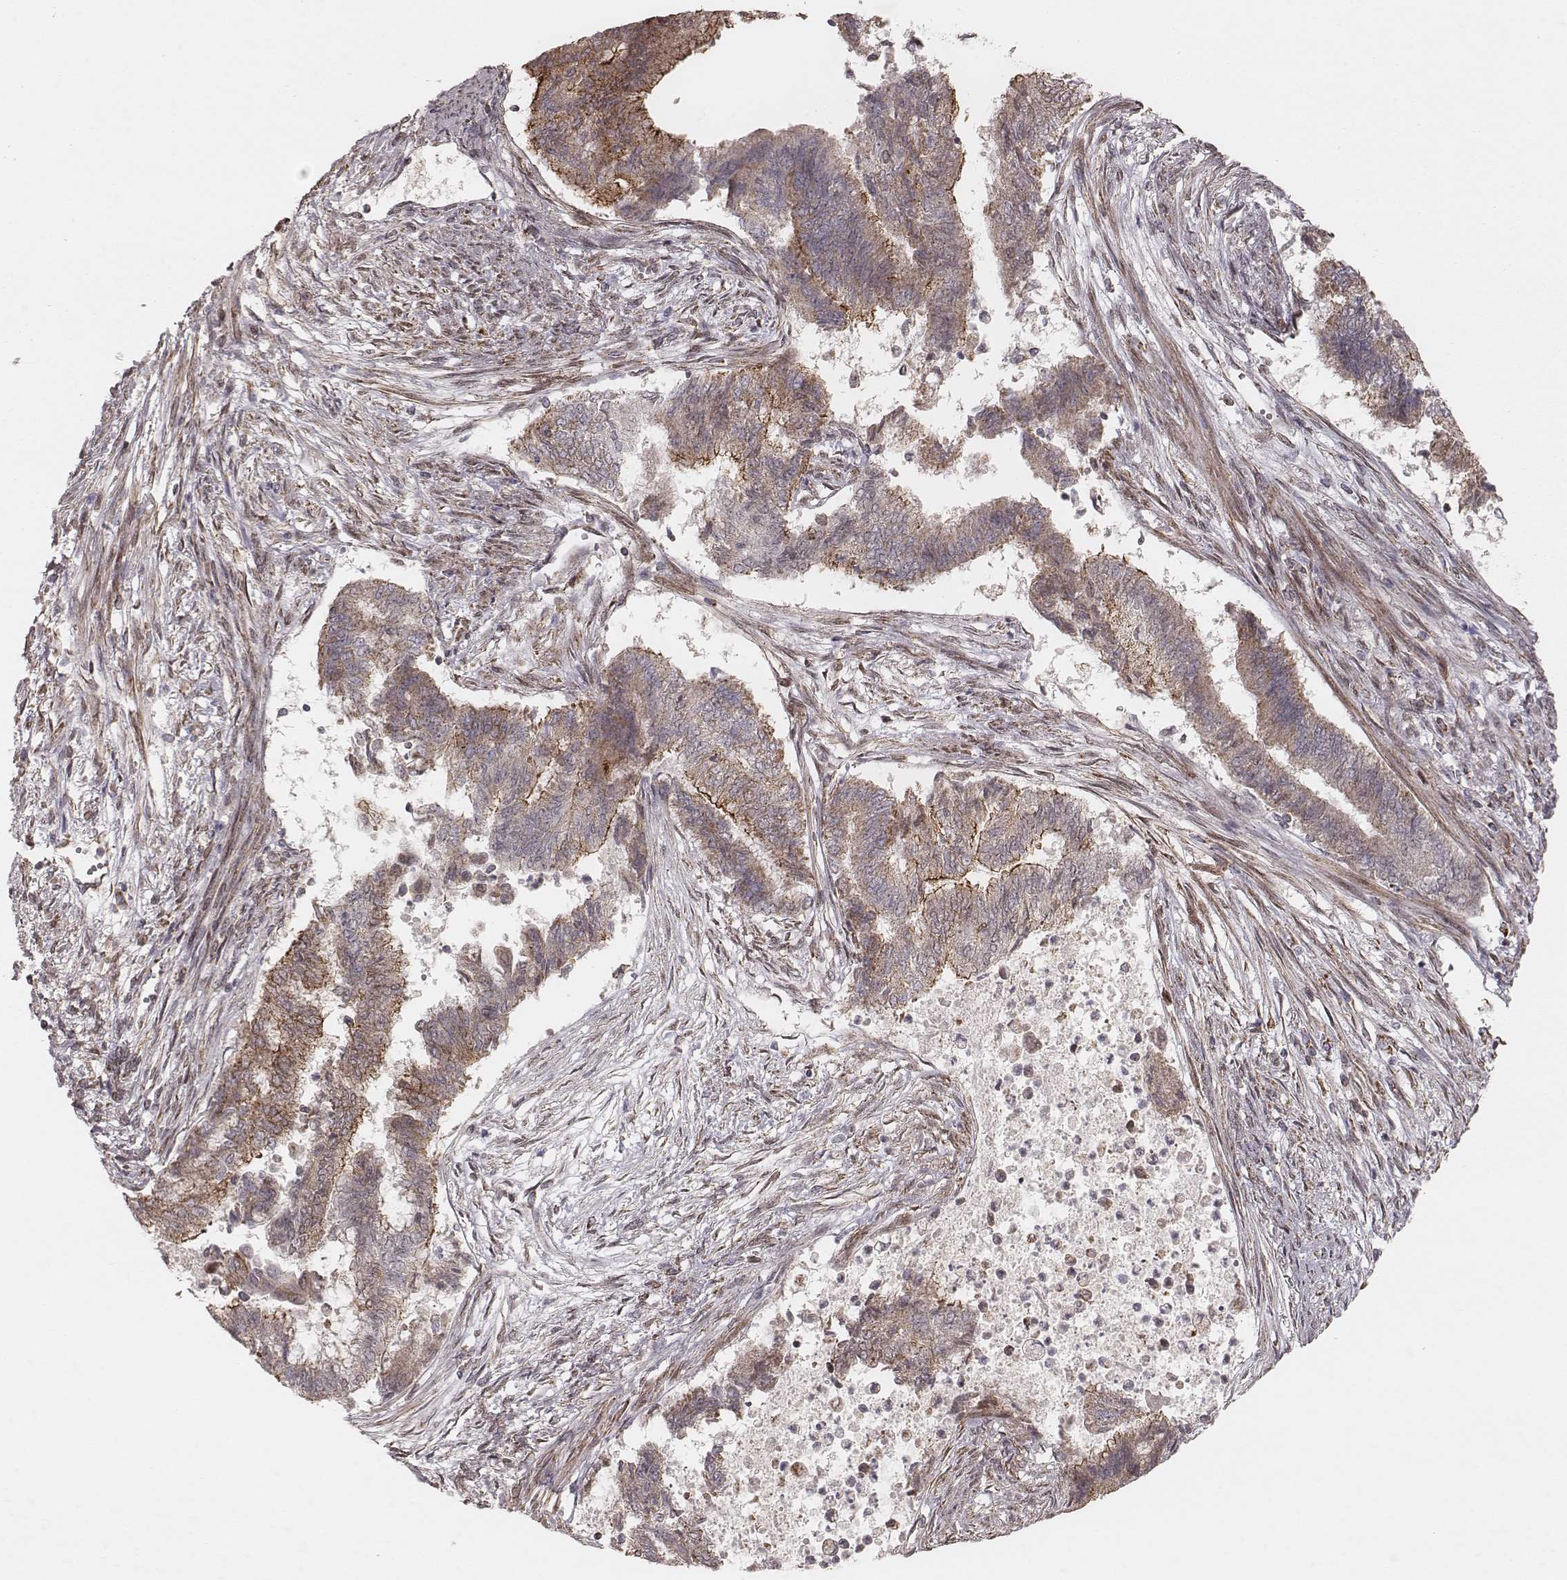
{"staining": {"intensity": "moderate", "quantity": ">75%", "location": "cytoplasmic/membranous"}, "tissue": "endometrial cancer", "cell_type": "Tumor cells", "image_type": "cancer", "snomed": [{"axis": "morphology", "description": "Adenocarcinoma, NOS"}, {"axis": "topography", "description": "Endometrium"}], "caption": "The photomicrograph exhibits a brown stain indicating the presence of a protein in the cytoplasmic/membranous of tumor cells in endometrial cancer (adenocarcinoma).", "gene": "NDUFA7", "patient": {"sex": "female", "age": 65}}